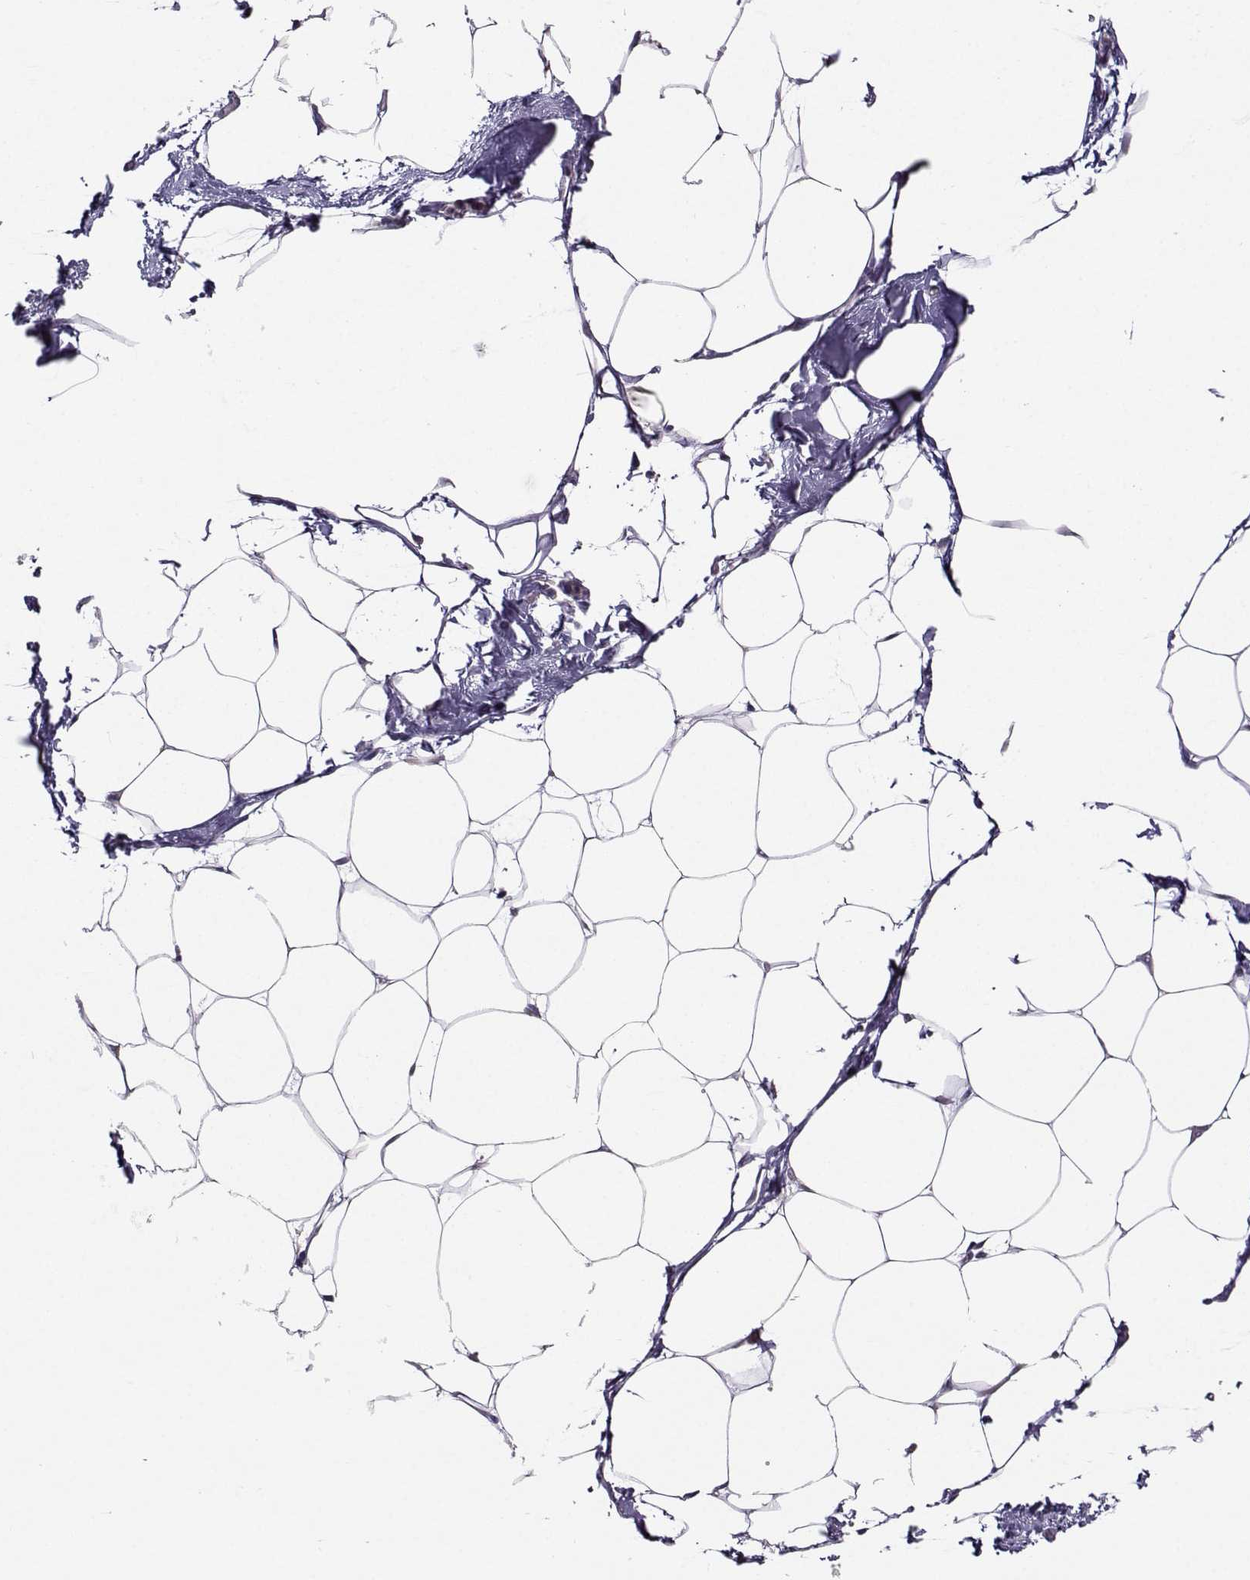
{"staining": {"intensity": "negative", "quantity": "none", "location": "none"}, "tissue": "adipose tissue", "cell_type": "Adipocytes", "image_type": "normal", "snomed": [{"axis": "morphology", "description": "Normal tissue, NOS"}, {"axis": "topography", "description": "Adipose tissue"}], "caption": "High magnification brightfield microscopy of normal adipose tissue stained with DAB (brown) and counterstained with hematoxylin (blue): adipocytes show no significant expression.", "gene": "PGK1", "patient": {"sex": "male", "age": 57}}